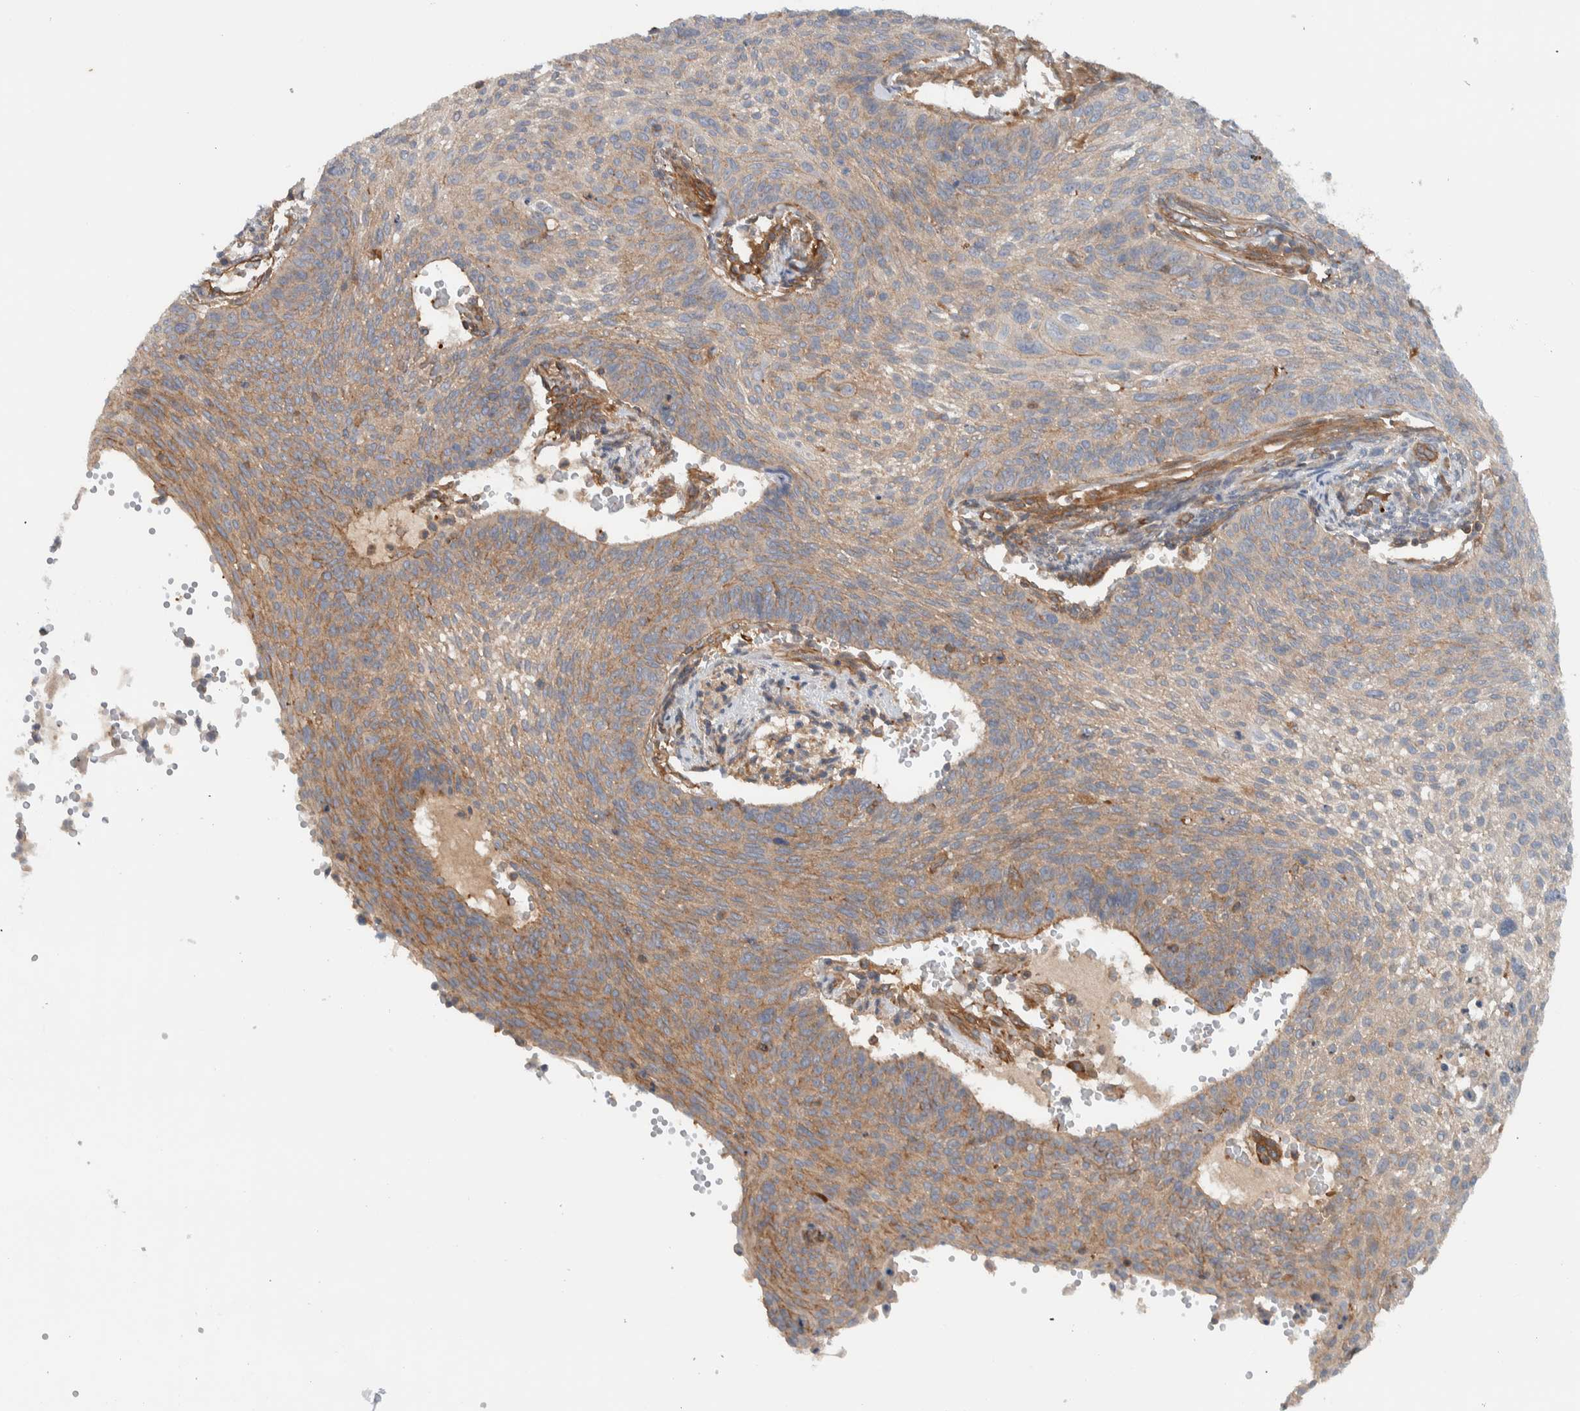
{"staining": {"intensity": "moderate", "quantity": "25%-75%", "location": "cytoplasmic/membranous"}, "tissue": "cervical cancer", "cell_type": "Tumor cells", "image_type": "cancer", "snomed": [{"axis": "morphology", "description": "Squamous cell carcinoma, NOS"}, {"axis": "topography", "description": "Cervix"}], "caption": "Brown immunohistochemical staining in human cervical cancer shows moderate cytoplasmic/membranous expression in about 25%-75% of tumor cells.", "gene": "MPRIP", "patient": {"sex": "female", "age": 70}}